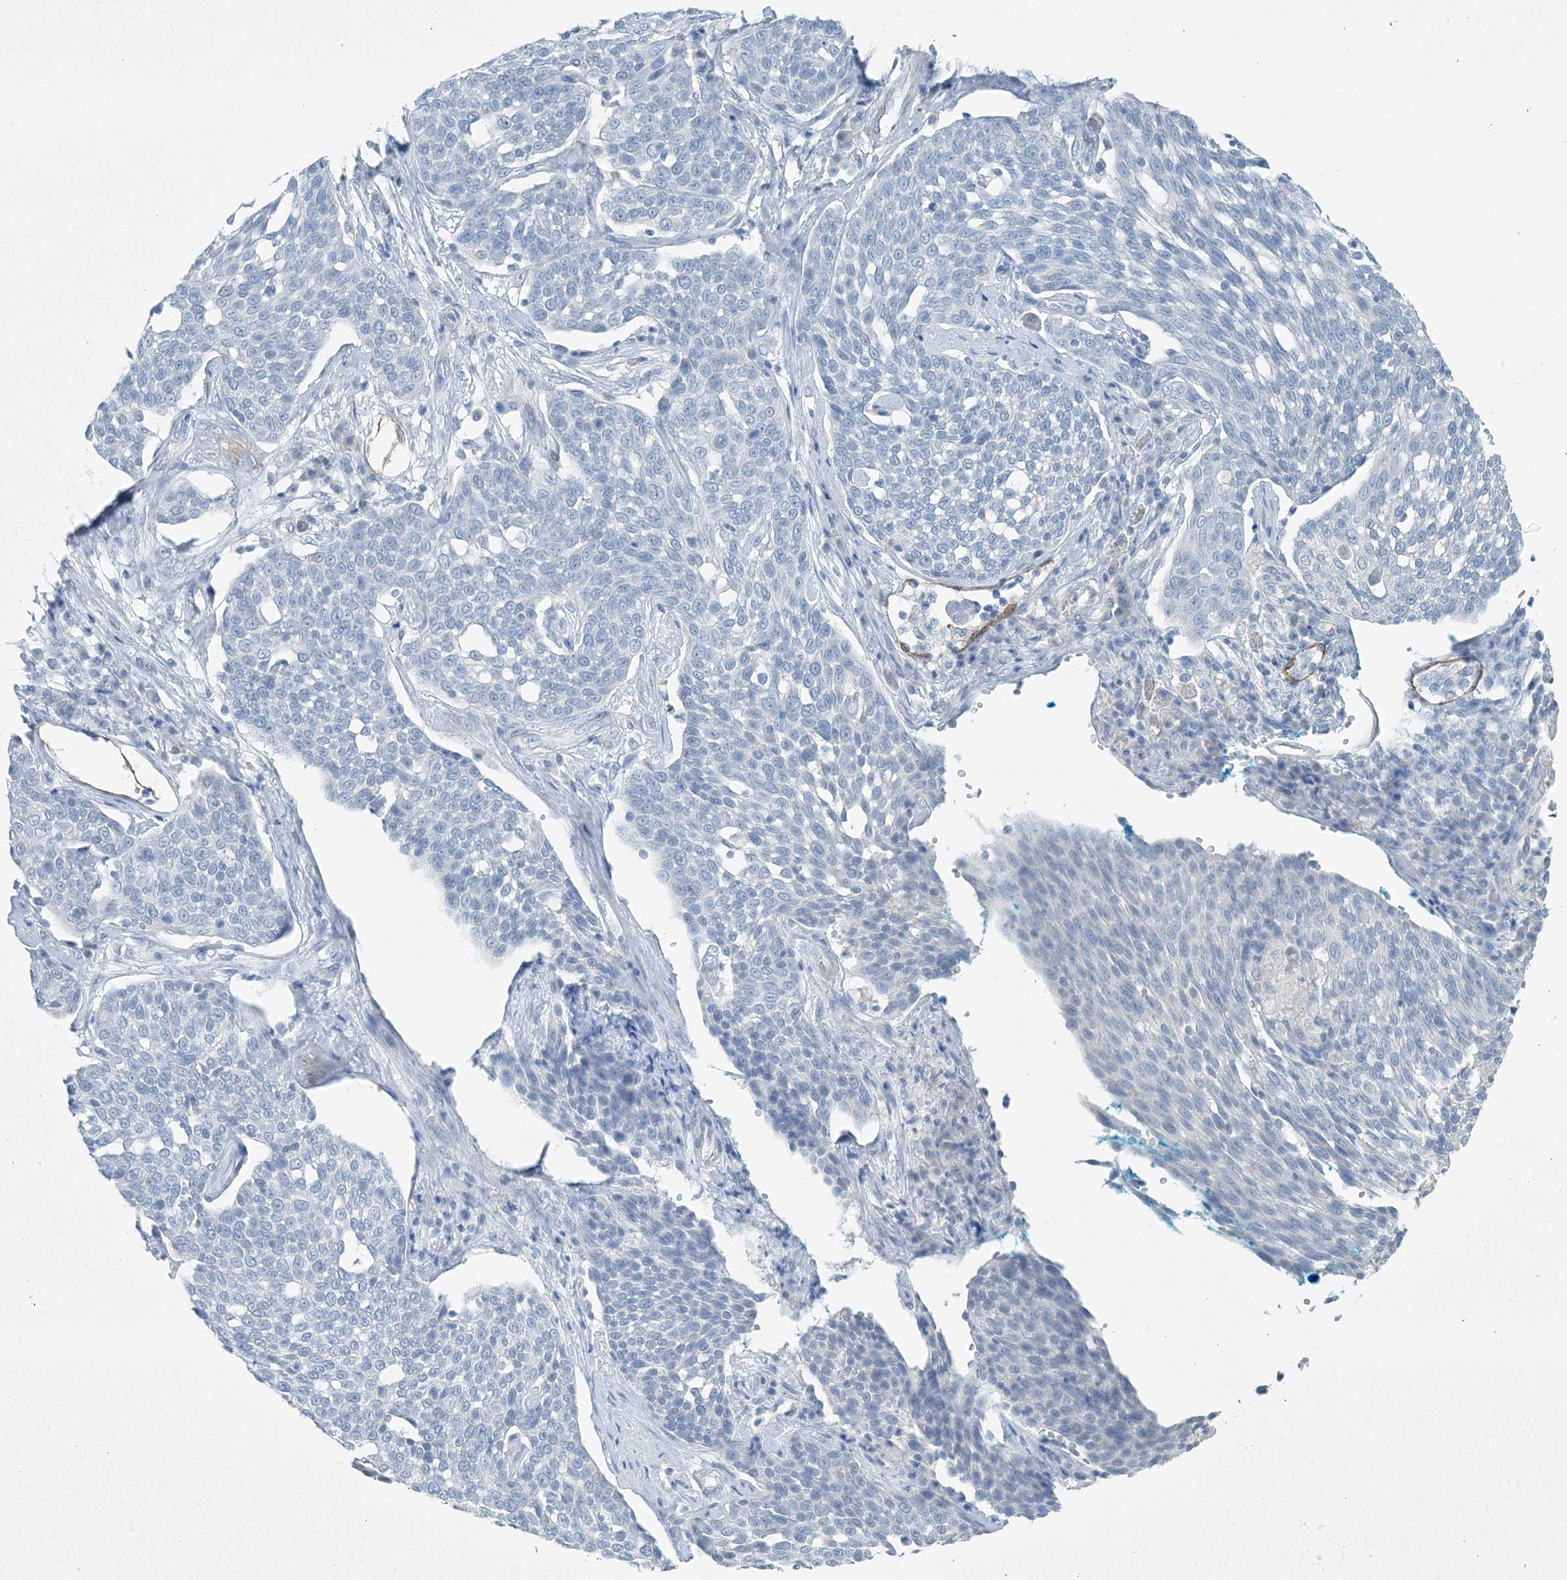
{"staining": {"intensity": "negative", "quantity": "none", "location": "none"}, "tissue": "cervical cancer", "cell_type": "Tumor cells", "image_type": "cancer", "snomed": [{"axis": "morphology", "description": "Squamous cell carcinoma, NOS"}, {"axis": "topography", "description": "Cervix"}], "caption": "Immunohistochemistry micrograph of neoplastic tissue: human cervical cancer (squamous cell carcinoma) stained with DAB exhibits no significant protein positivity in tumor cells. (Immunohistochemistry, brightfield microscopy, high magnification).", "gene": "PGM5", "patient": {"sex": "female", "age": 34}}